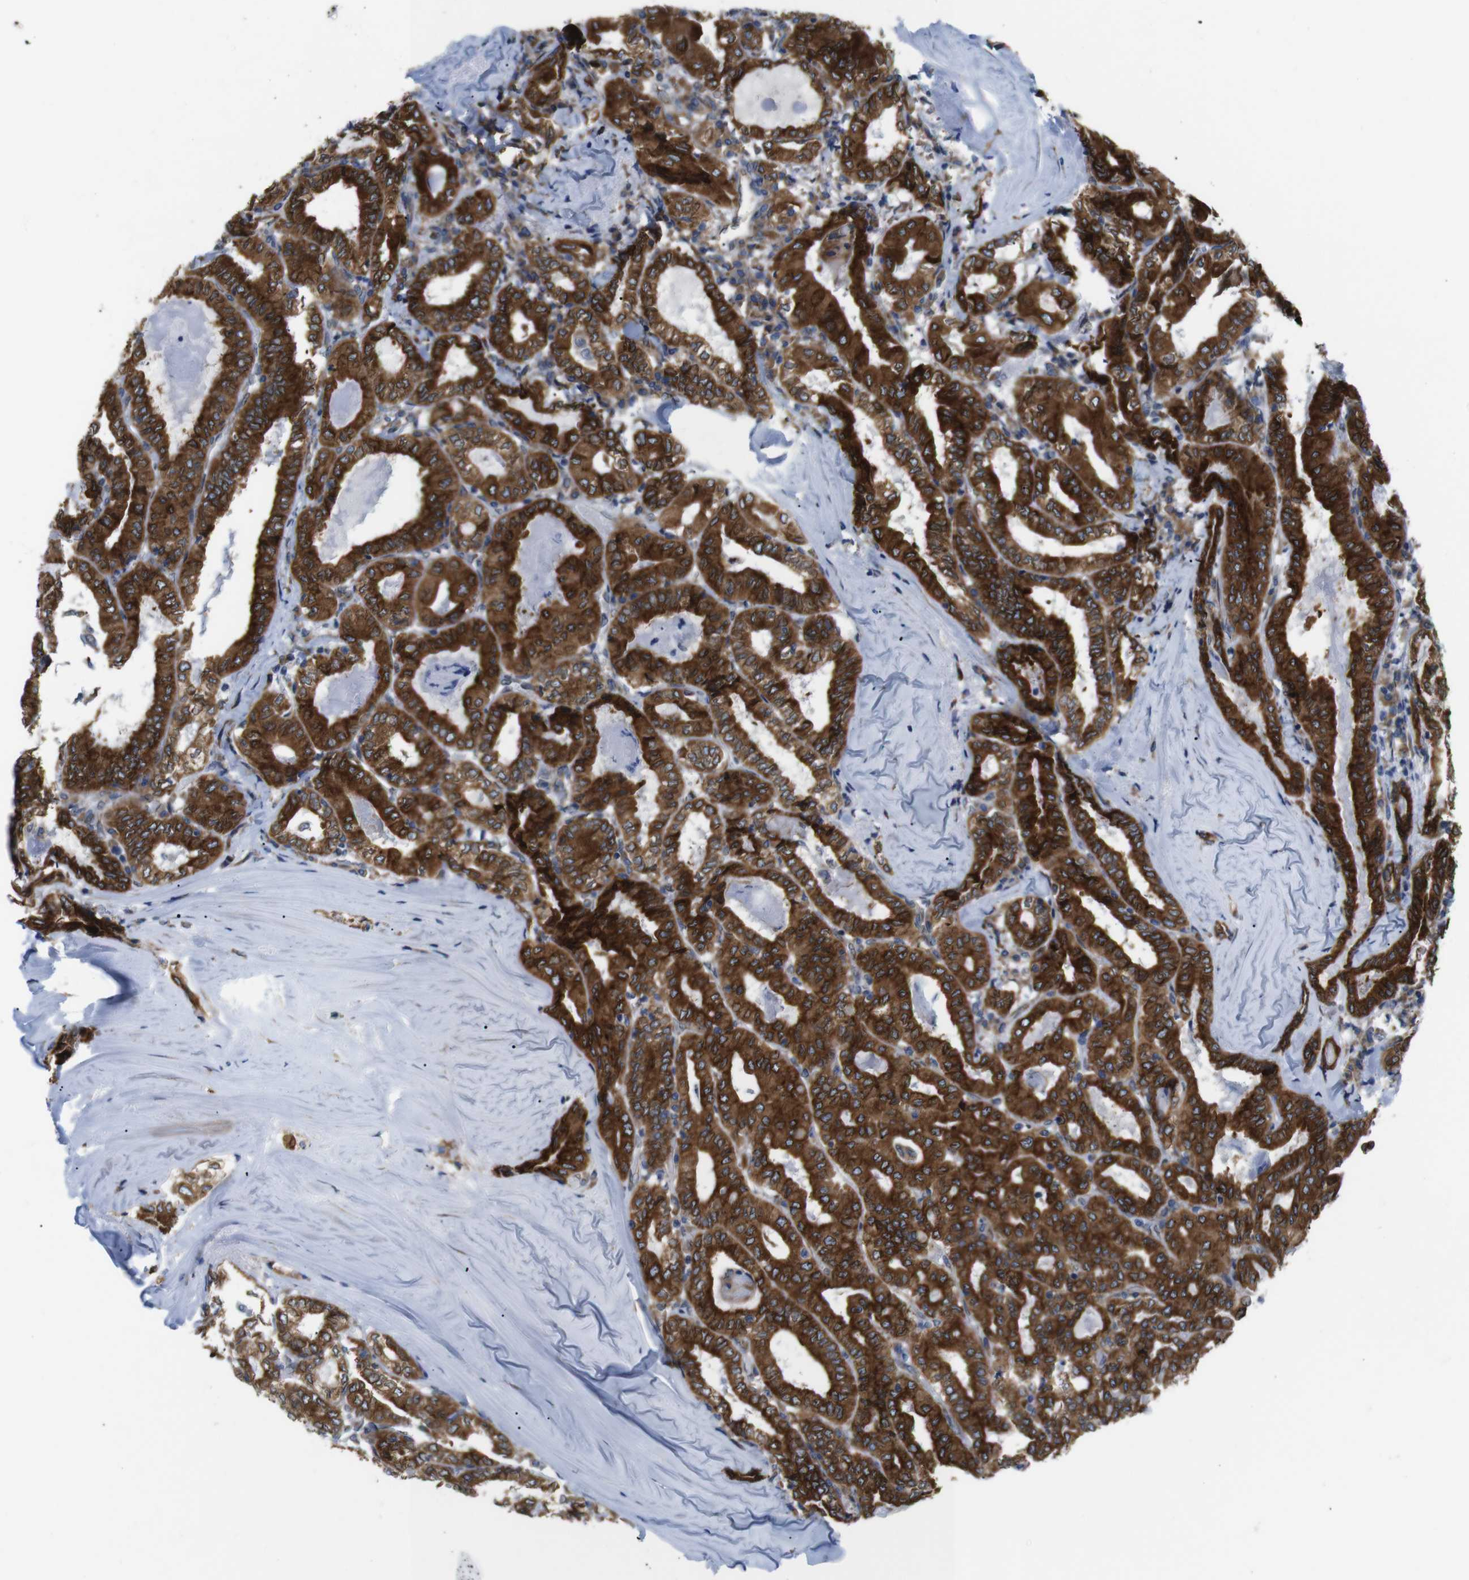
{"staining": {"intensity": "strong", "quantity": ">75%", "location": "cytoplasmic/membranous"}, "tissue": "thyroid cancer", "cell_type": "Tumor cells", "image_type": "cancer", "snomed": [{"axis": "morphology", "description": "Papillary adenocarcinoma, NOS"}, {"axis": "topography", "description": "Thyroid gland"}], "caption": "Tumor cells show high levels of strong cytoplasmic/membranous expression in about >75% of cells in human papillary adenocarcinoma (thyroid).", "gene": "HACD3", "patient": {"sex": "female", "age": 42}}